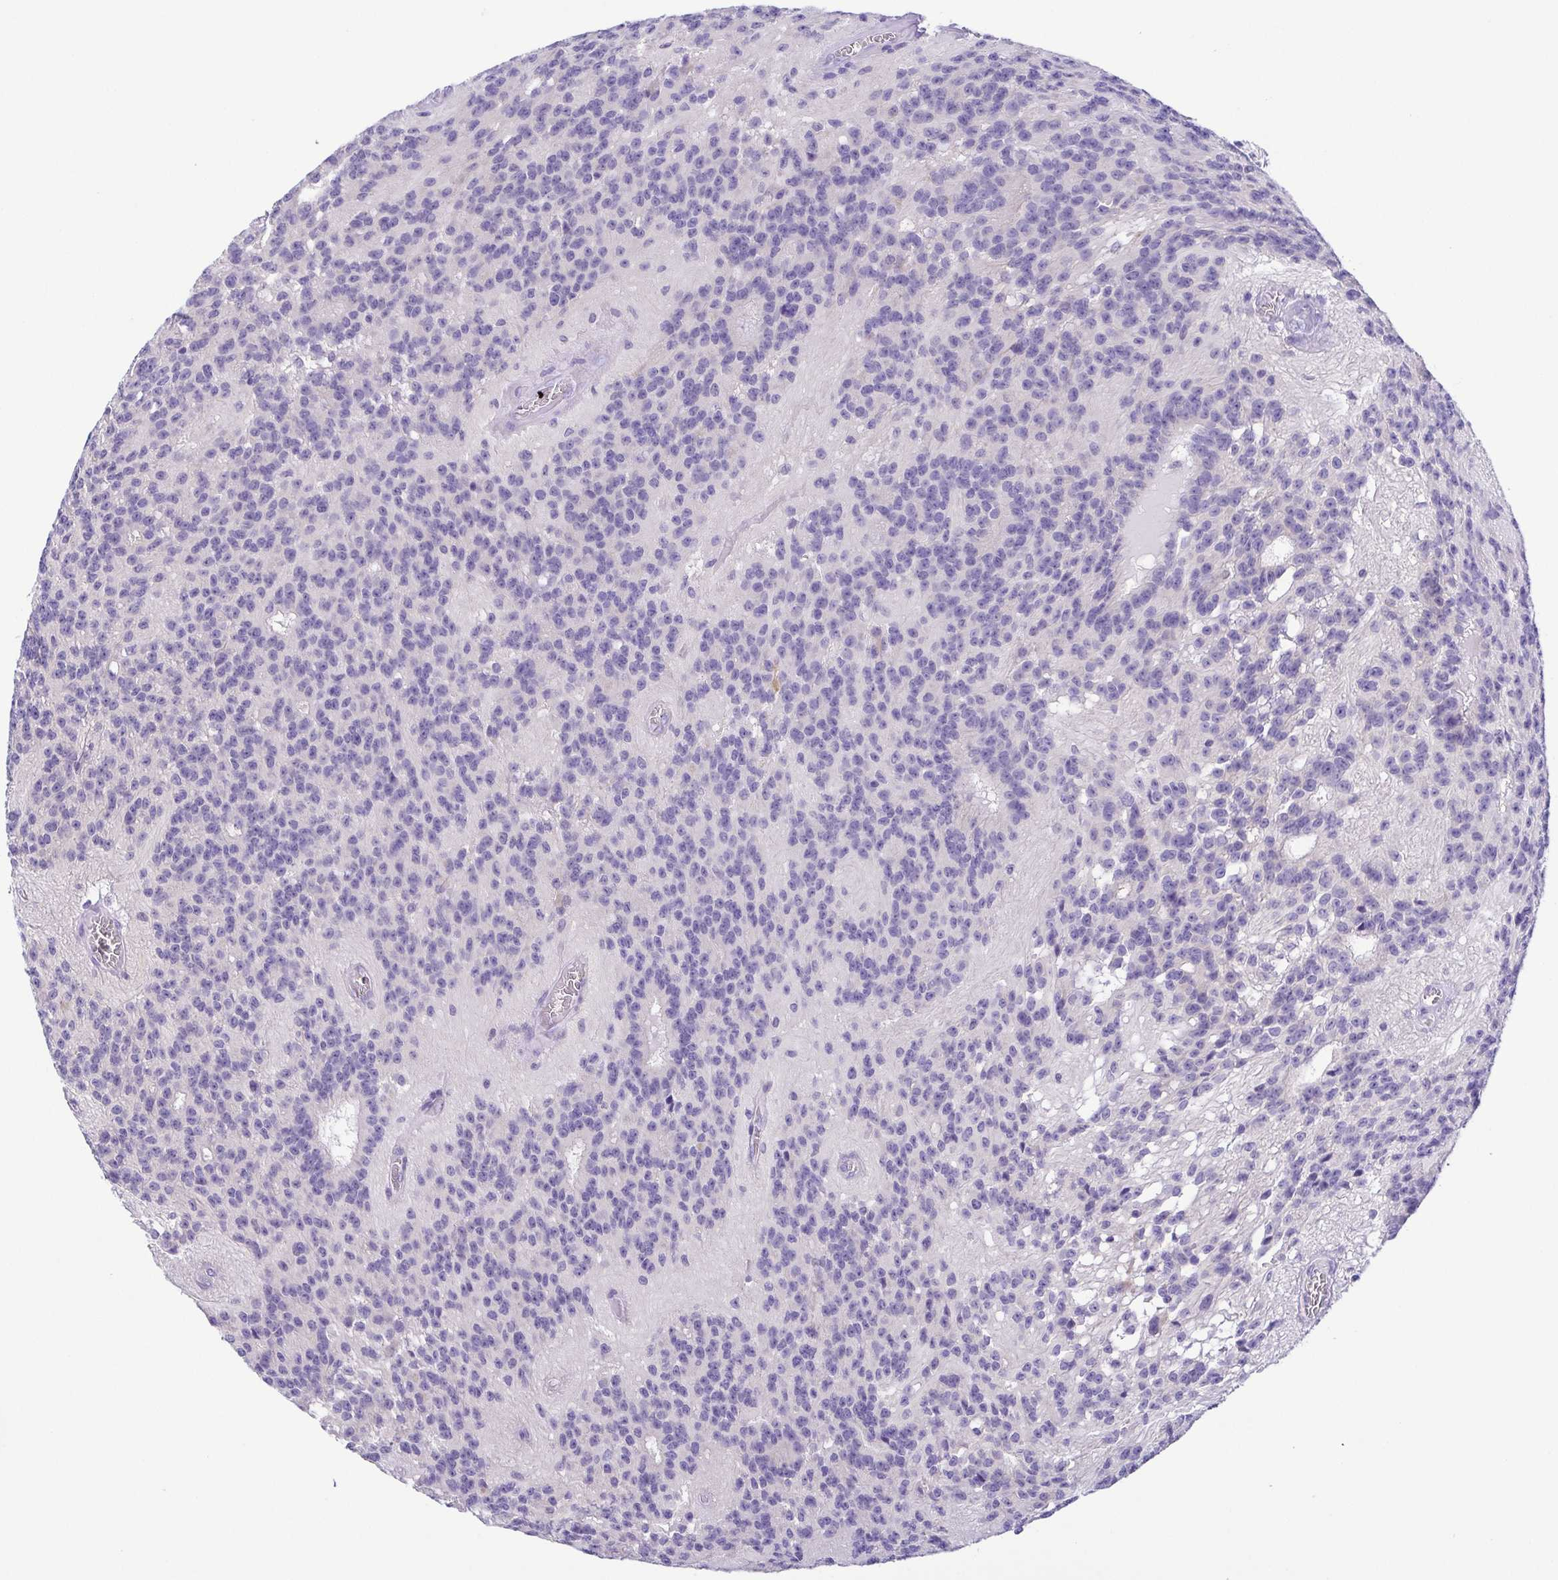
{"staining": {"intensity": "negative", "quantity": "none", "location": "none"}, "tissue": "glioma", "cell_type": "Tumor cells", "image_type": "cancer", "snomed": [{"axis": "morphology", "description": "Glioma, malignant, Low grade"}, {"axis": "topography", "description": "Brain"}], "caption": "Immunohistochemistry photomicrograph of neoplastic tissue: human malignant glioma (low-grade) stained with DAB (3,3'-diaminobenzidine) shows no significant protein expression in tumor cells. The staining was performed using DAB (3,3'-diaminobenzidine) to visualize the protein expression in brown, while the nuclei were stained in blue with hematoxylin (Magnification: 20x).", "gene": "EPB42", "patient": {"sex": "male", "age": 31}}